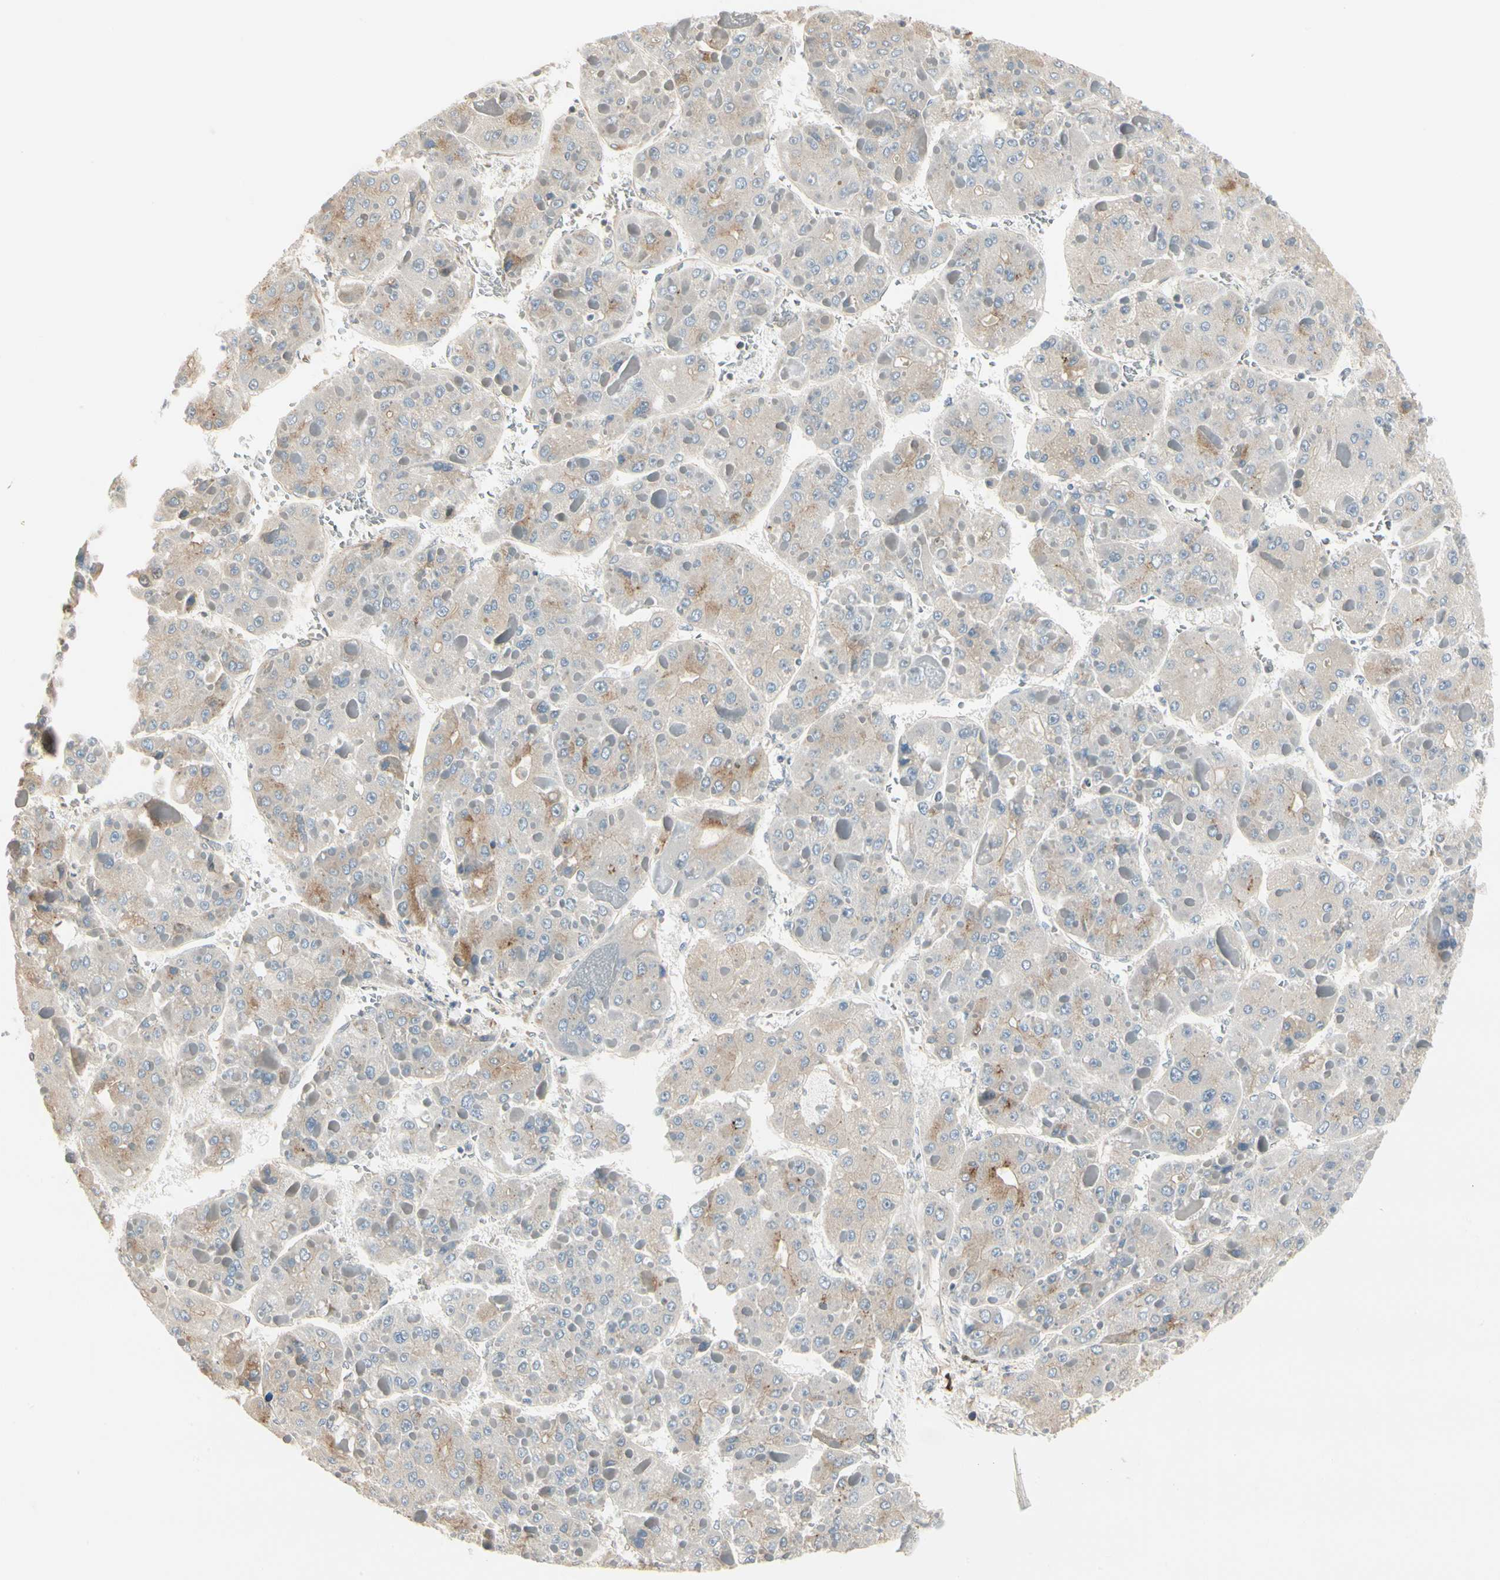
{"staining": {"intensity": "weak", "quantity": ">75%", "location": "cytoplasmic/membranous"}, "tissue": "liver cancer", "cell_type": "Tumor cells", "image_type": "cancer", "snomed": [{"axis": "morphology", "description": "Carcinoma, Hepatocellular, NOS"}, {"axis": "topography", "description": "Liver"}], "caption": "Tumor cells show low levels of weak cytoplasmic/membranous expression in approximately >75% of cells in hepatocellular carcinoma (liver). Immunohistochemistry (ihc) stains the protein in brown and the nuclei are stained blue.", "gene": "NUCB2", "patient": {"sex": "female", "age": 73}}